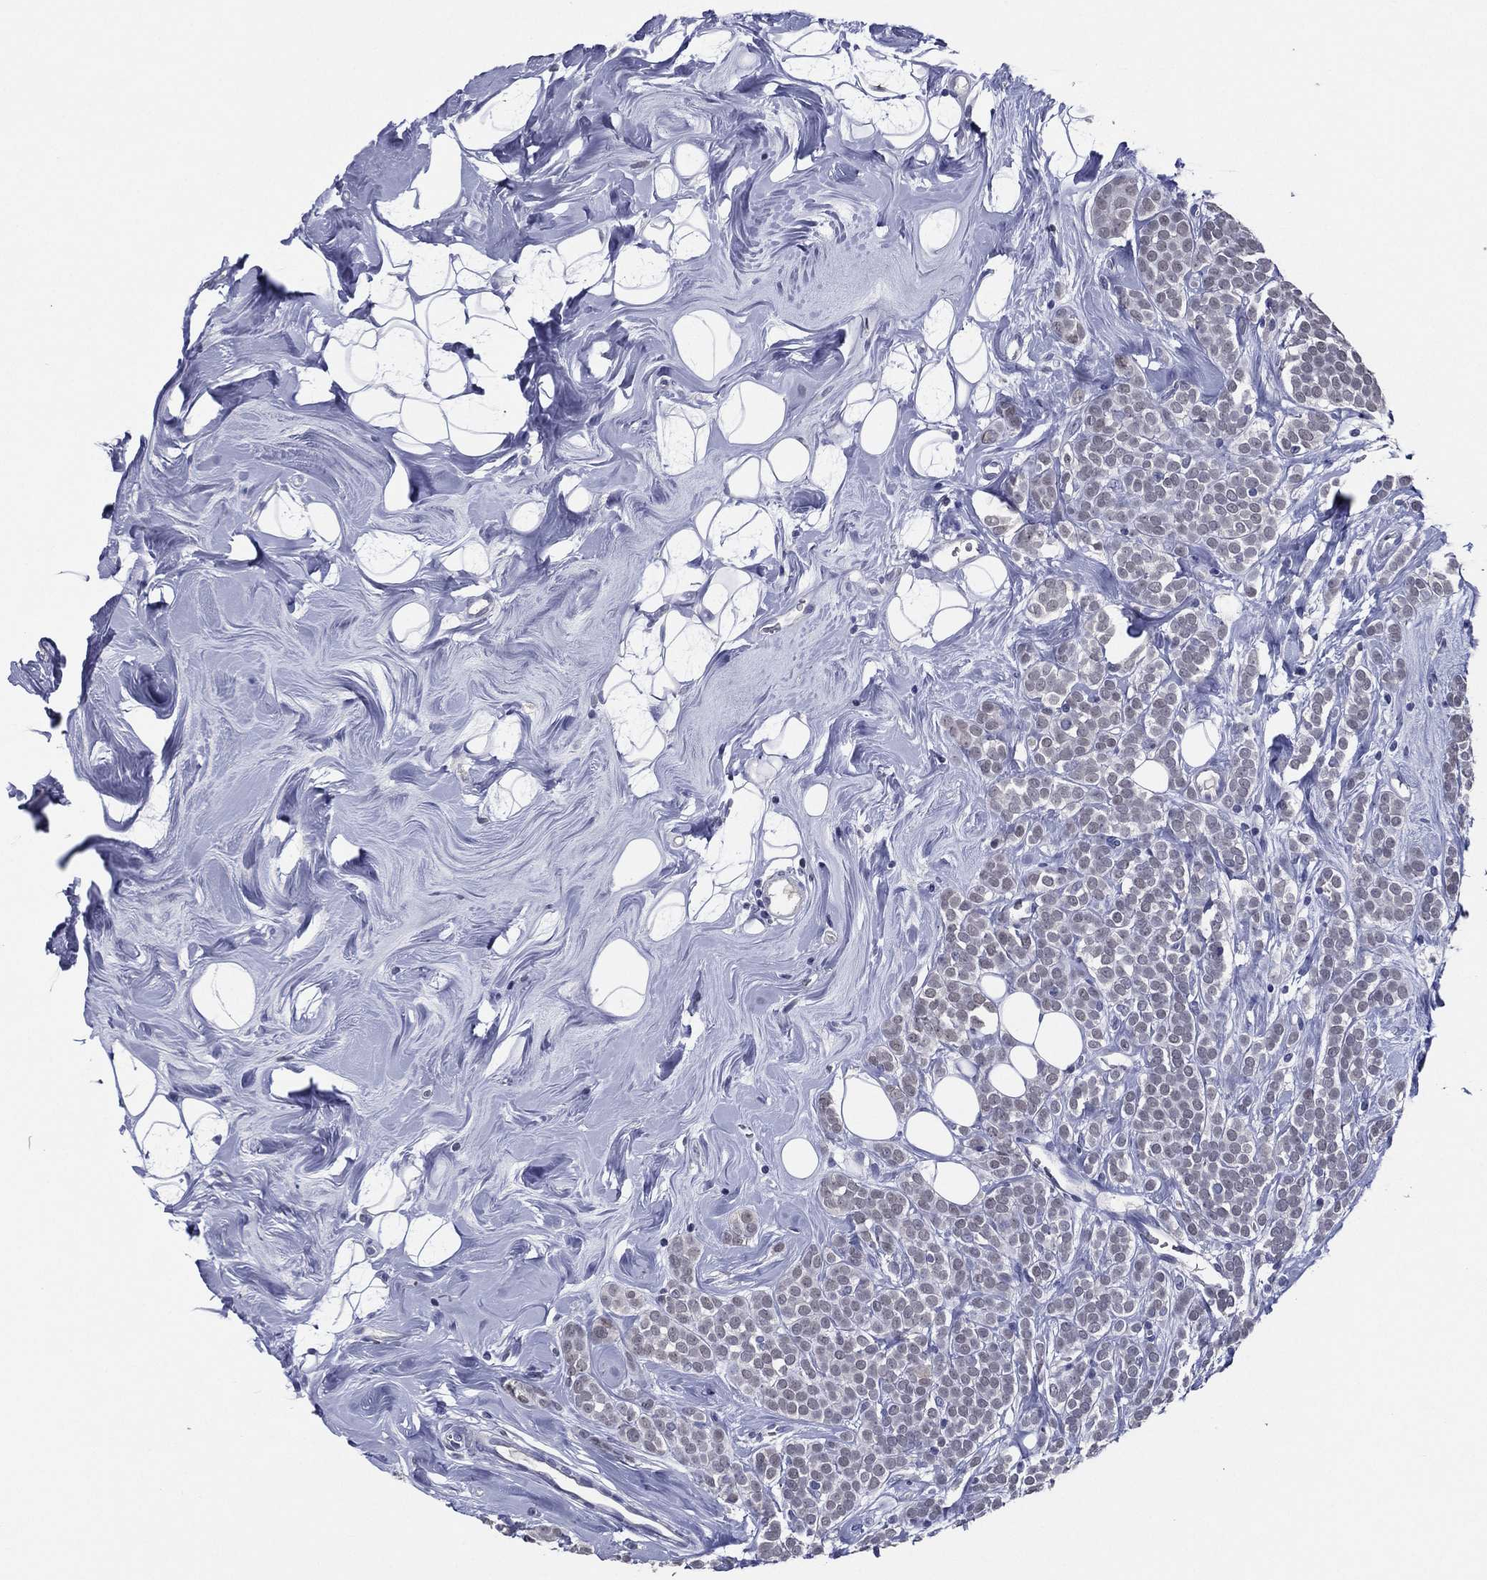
{"staining": {"intensity": "negative", "quantity": "none", "location": "none"}, "tissue": "breast cancer", "cell_type": "Tumor cells", "image_type": "cancer", "snomed": [{"axis": "morphology", "description": "Lobular carcinoma"}, {"axis": "topography", "description": "Breast"}], "caption": "IHC histopathology image of lobular carcinoma (breast) stained for a protein (brown), which exhibits no staining in tumor cells. (Immunohistochemistry, brightfield microscopy, high magnification).", "gene": "TFAP2A", "patient": {"sex": "female", "age": 49}}